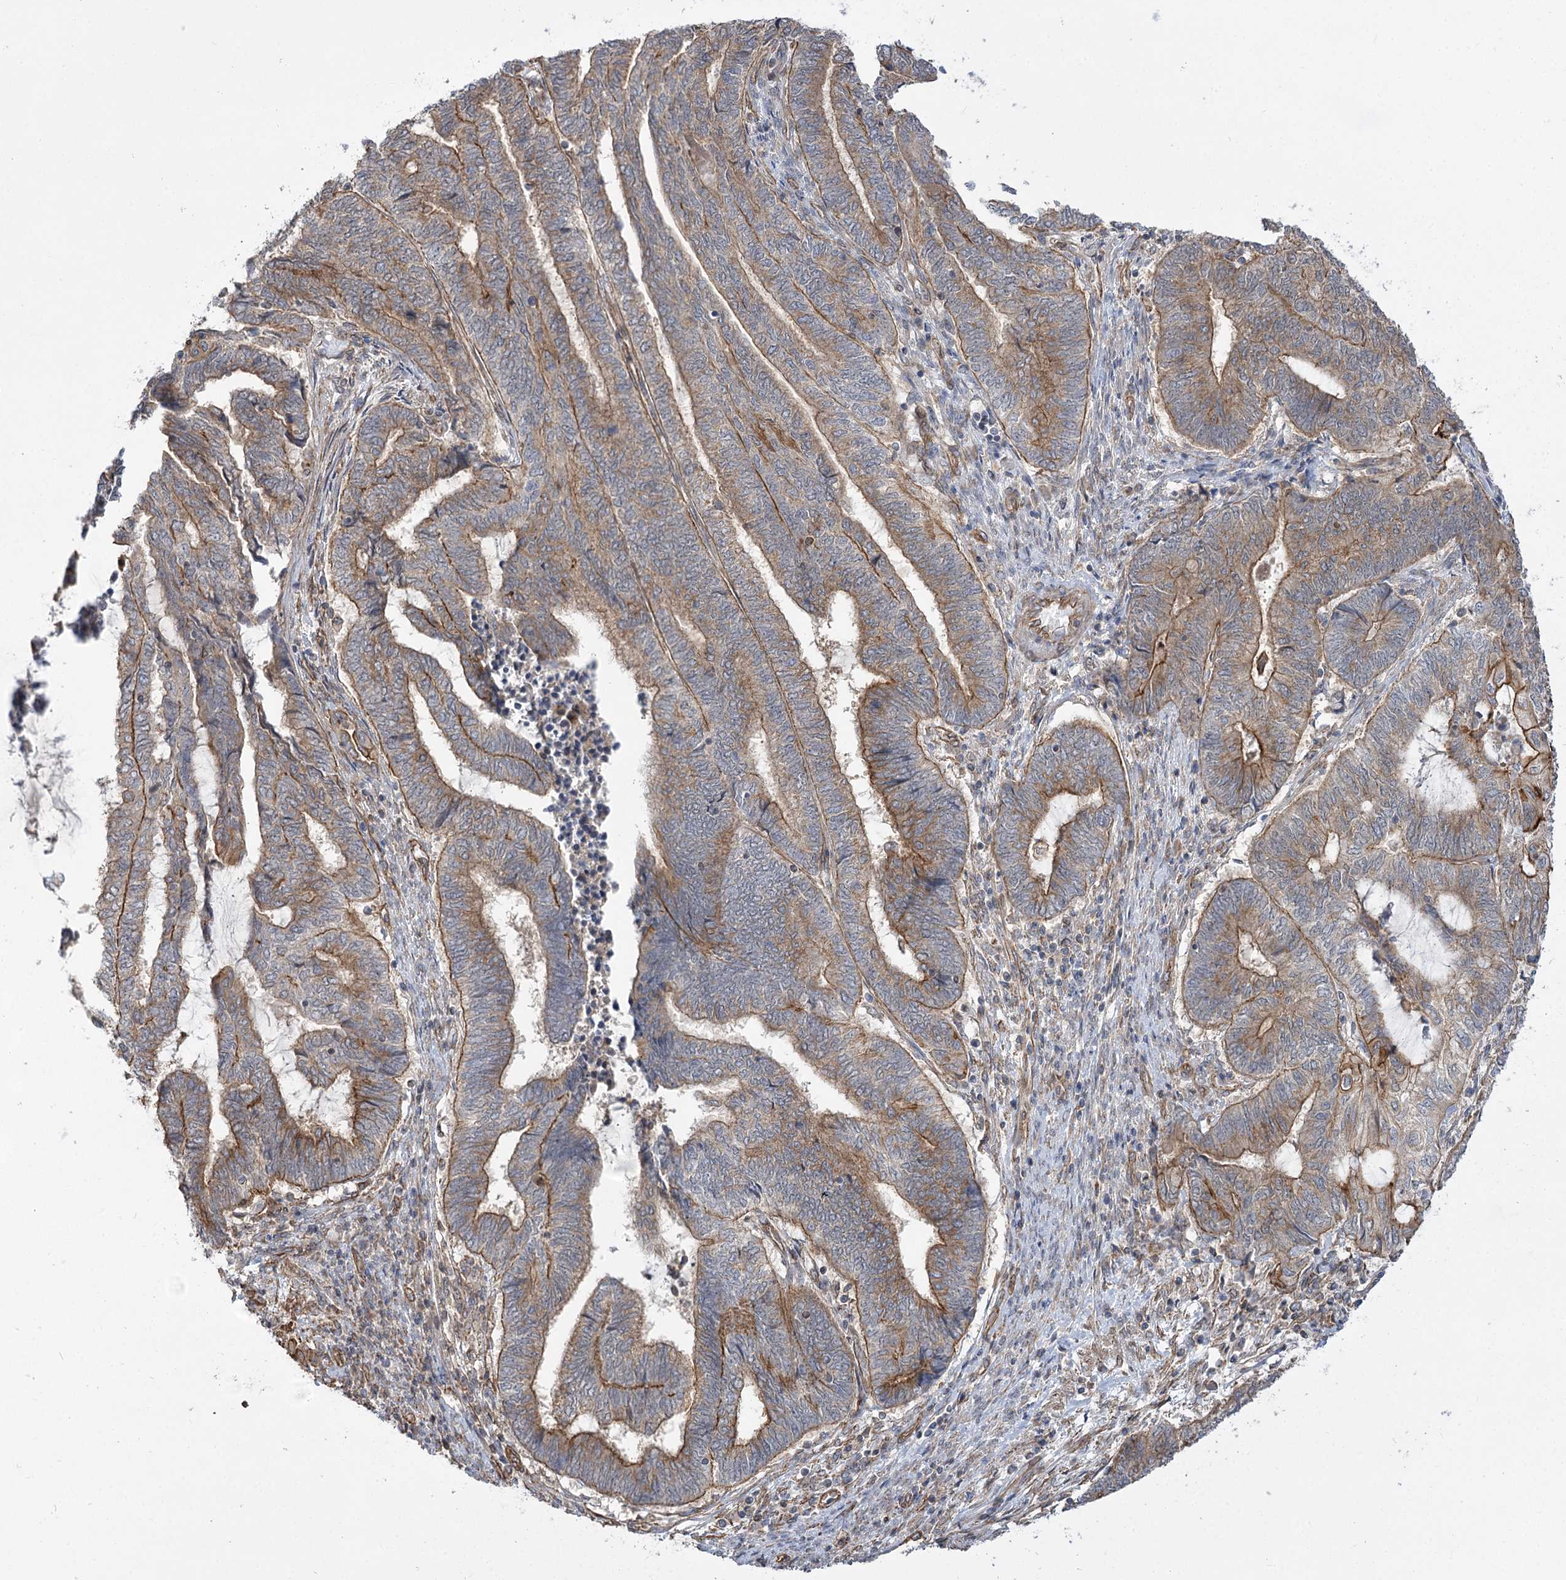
{"staining": {"intensity": "moderate", "quantity": ">75%", "location": "cytoplasmic/membranous"}, "tissue": "endometrial cancer", "cell_type": "Tumor cells", "image_type": "cancer", "snomed": [{"axis": "morphology", "description": "Adenocarcinoma, NOS"}, {"axis": "topography", "description": "Uterus"}, {"axis": "topography", "description": "Endometrium"}], "caption": "Protein staining shows moderate cytoplasmic/membranous staining in about >75% of tumor cells in endometrial cancer (adenocarcinoma).", "gene": "SH3BP5L", "patient": {"sex": "female", "age": 70}}